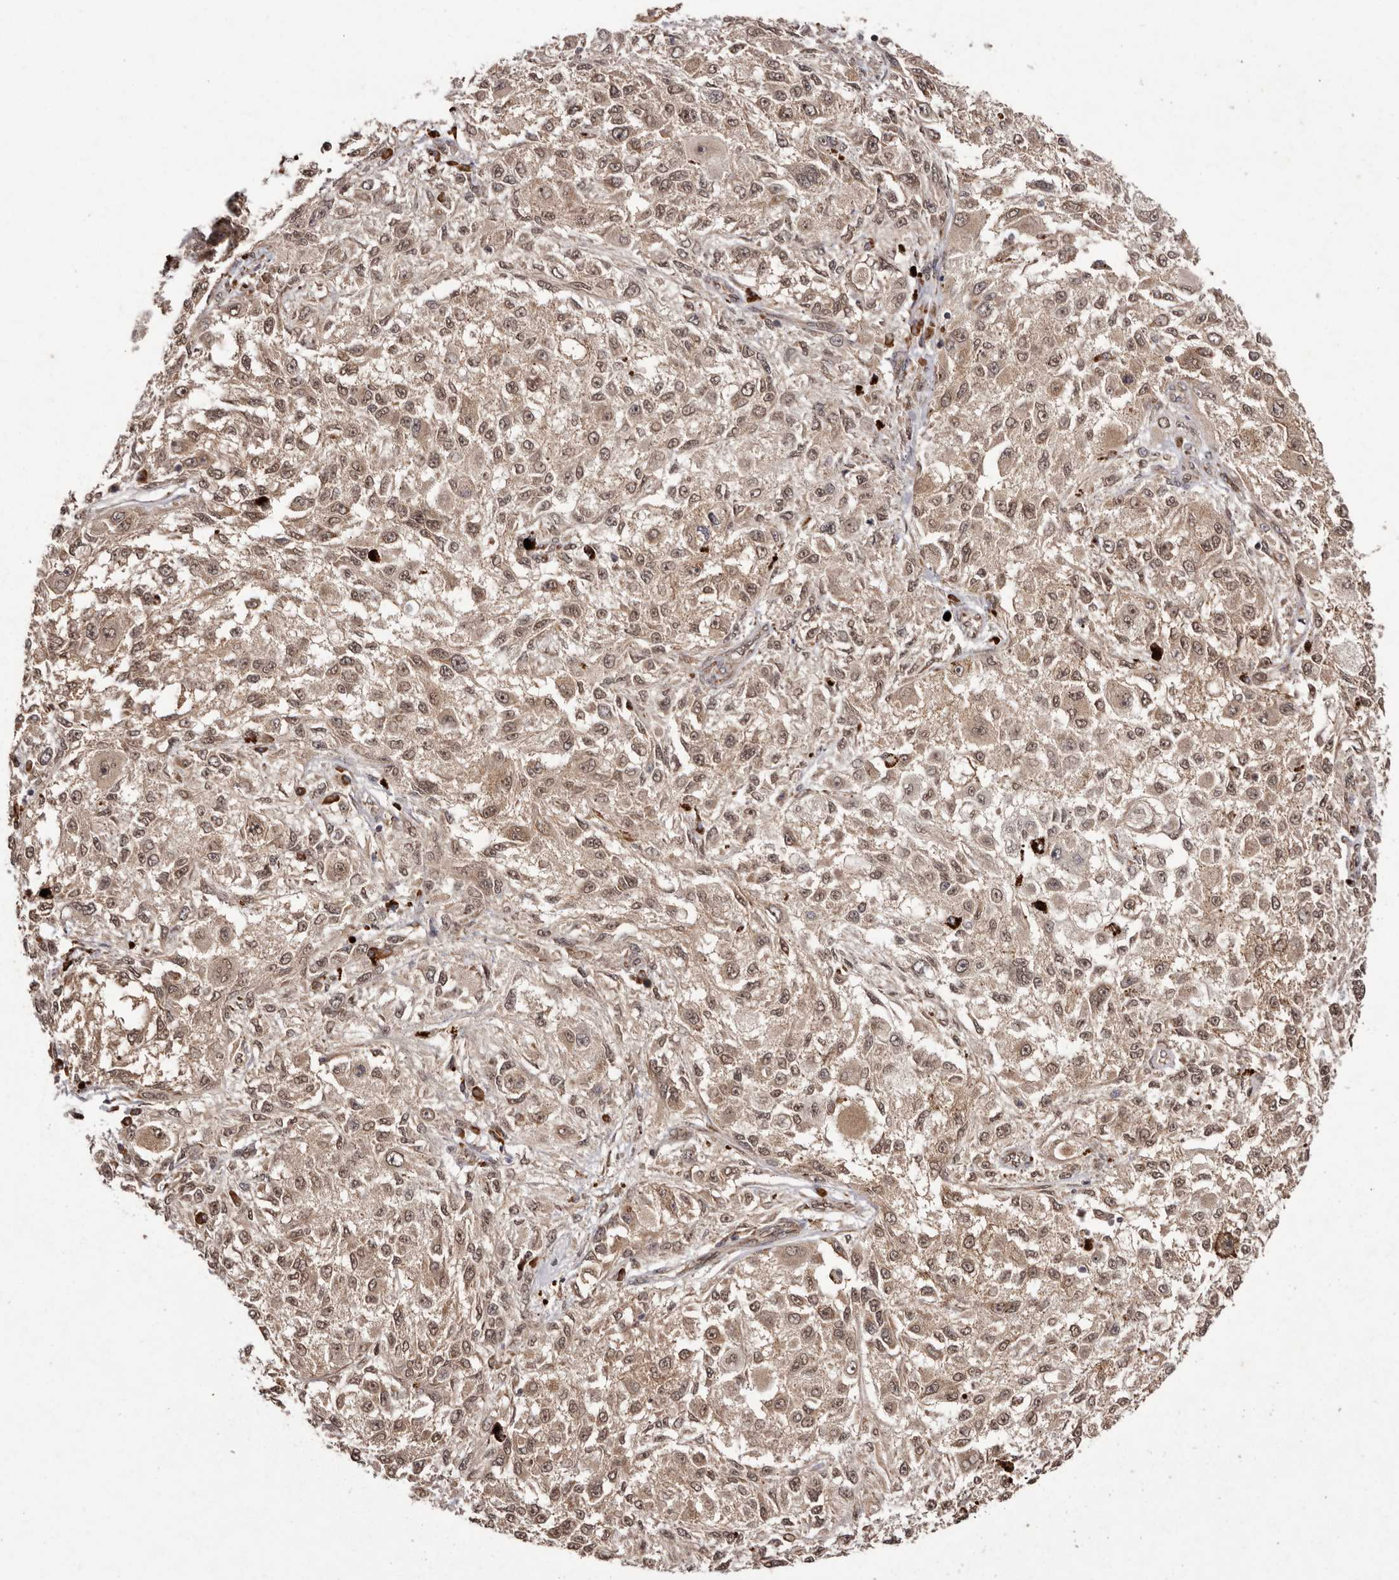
{"staining": {"intensity": "weak", "quantity": ">75%", "location": "cytoplasmic/membranous,nuclear"}, "tissue": "melanoma", "cell_type": "Tumor cells", "image_type": "cancer", "snomed": [{"axis": "morphology", "description": "Necrosis, NOS"}, {"axis": "morphology", "description": "Malignant melanoma, NOS"}, {"axis": "topography", "description": "Skin"}], "caption": "Melanoma tissue reveals weak cytoplasmic/membranous and nuclear staining in approximately >75% of tumor cells", "gene": "LRGUK", "patient": {"sex": "female", "age": 87}}